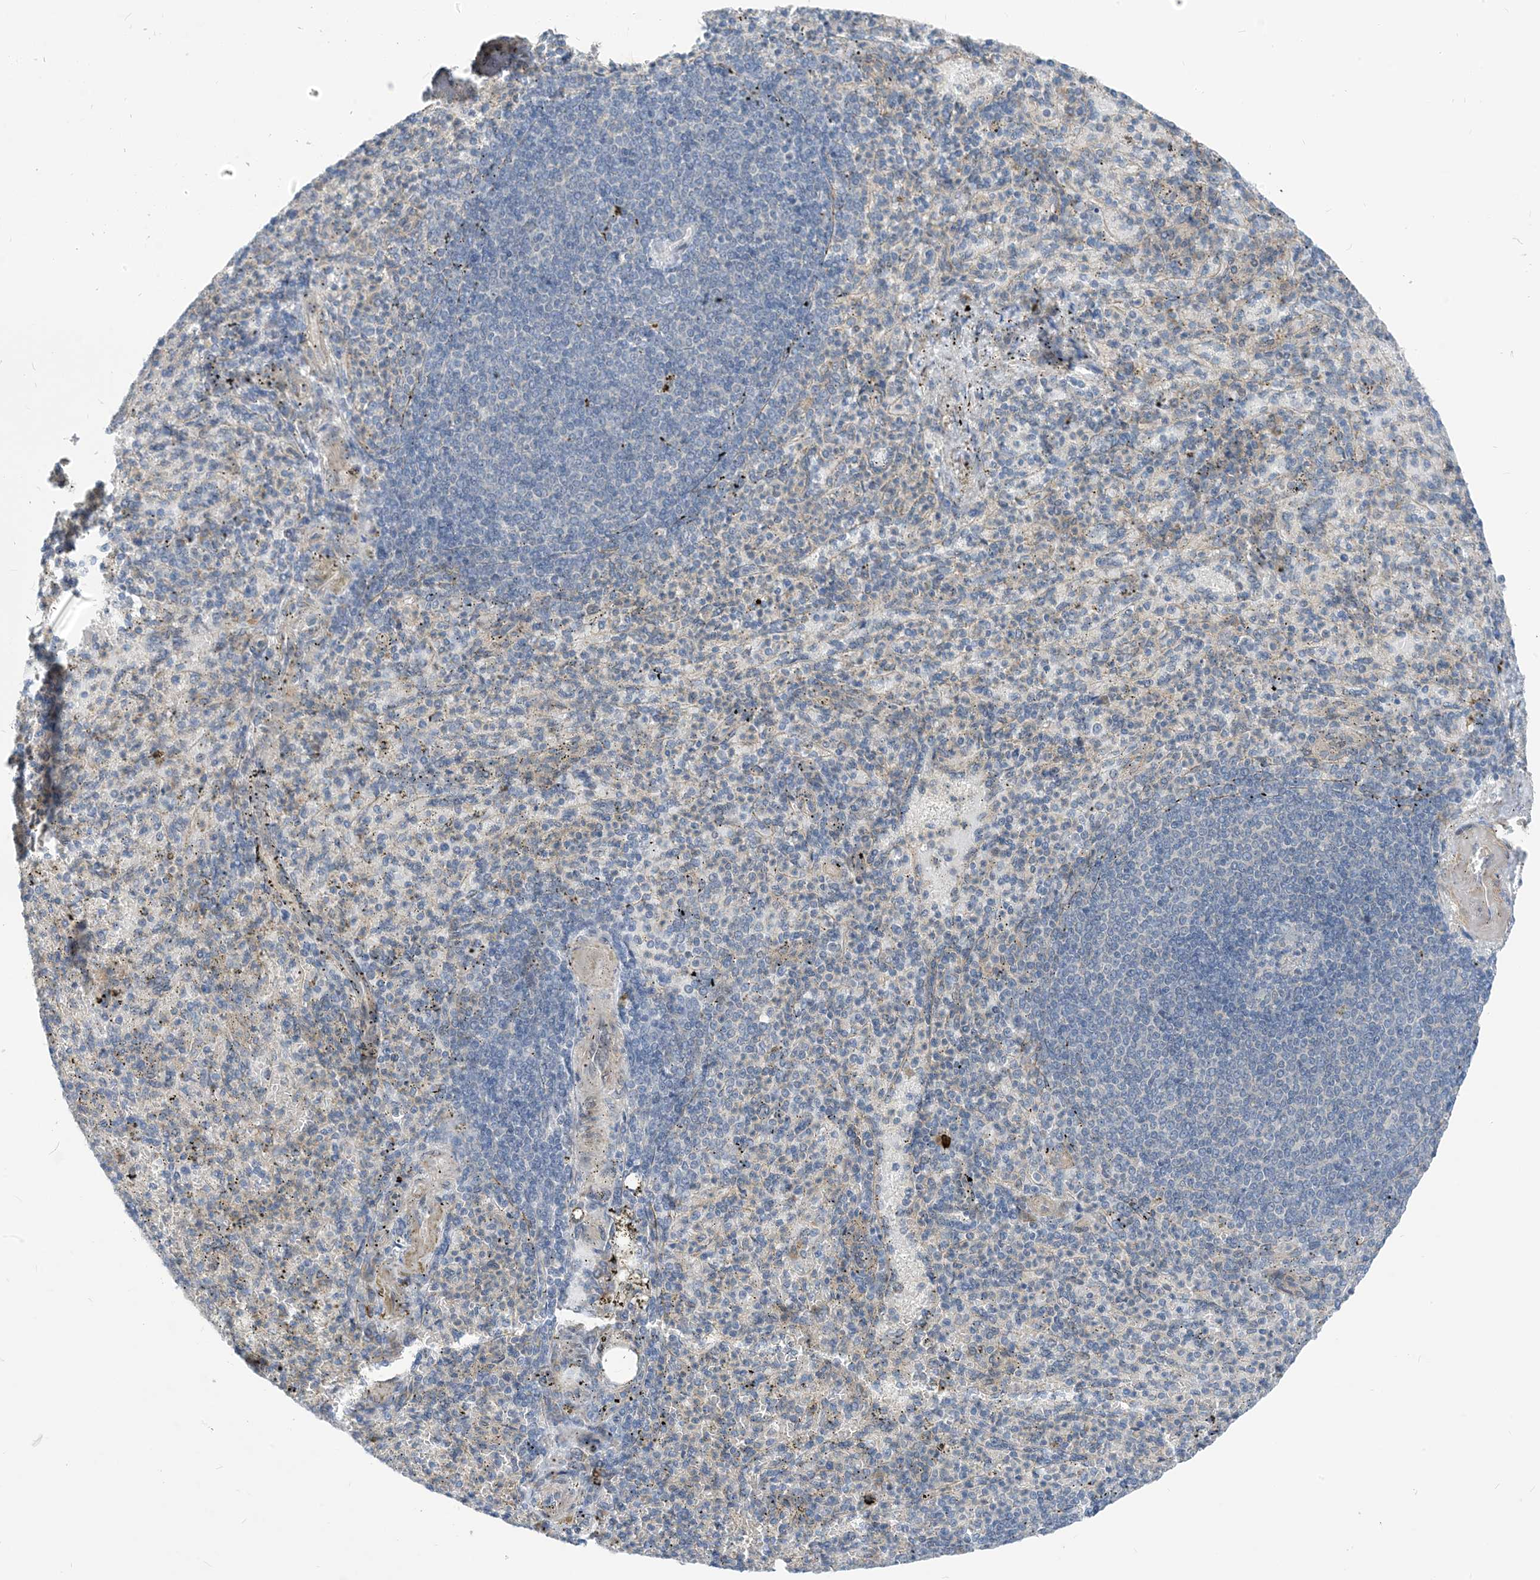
{"staining": {"intensity": "negative", "quantity": "none", "location": "none"}, "tissue": "spleen", "cell_type": "Cells in red pulp", "image_type": "normal", "snomed": [{"axis": "morphology", "description": "Normal tissue, NOS"}, {"axis": "topography", "description": "Spleen"}], "caption": "The immunohistochemistry image has no significant staining in cells in red pulp of spleen.", "gene": "PLEKHA3", "patient": {"sex": "female", "age": 74}}